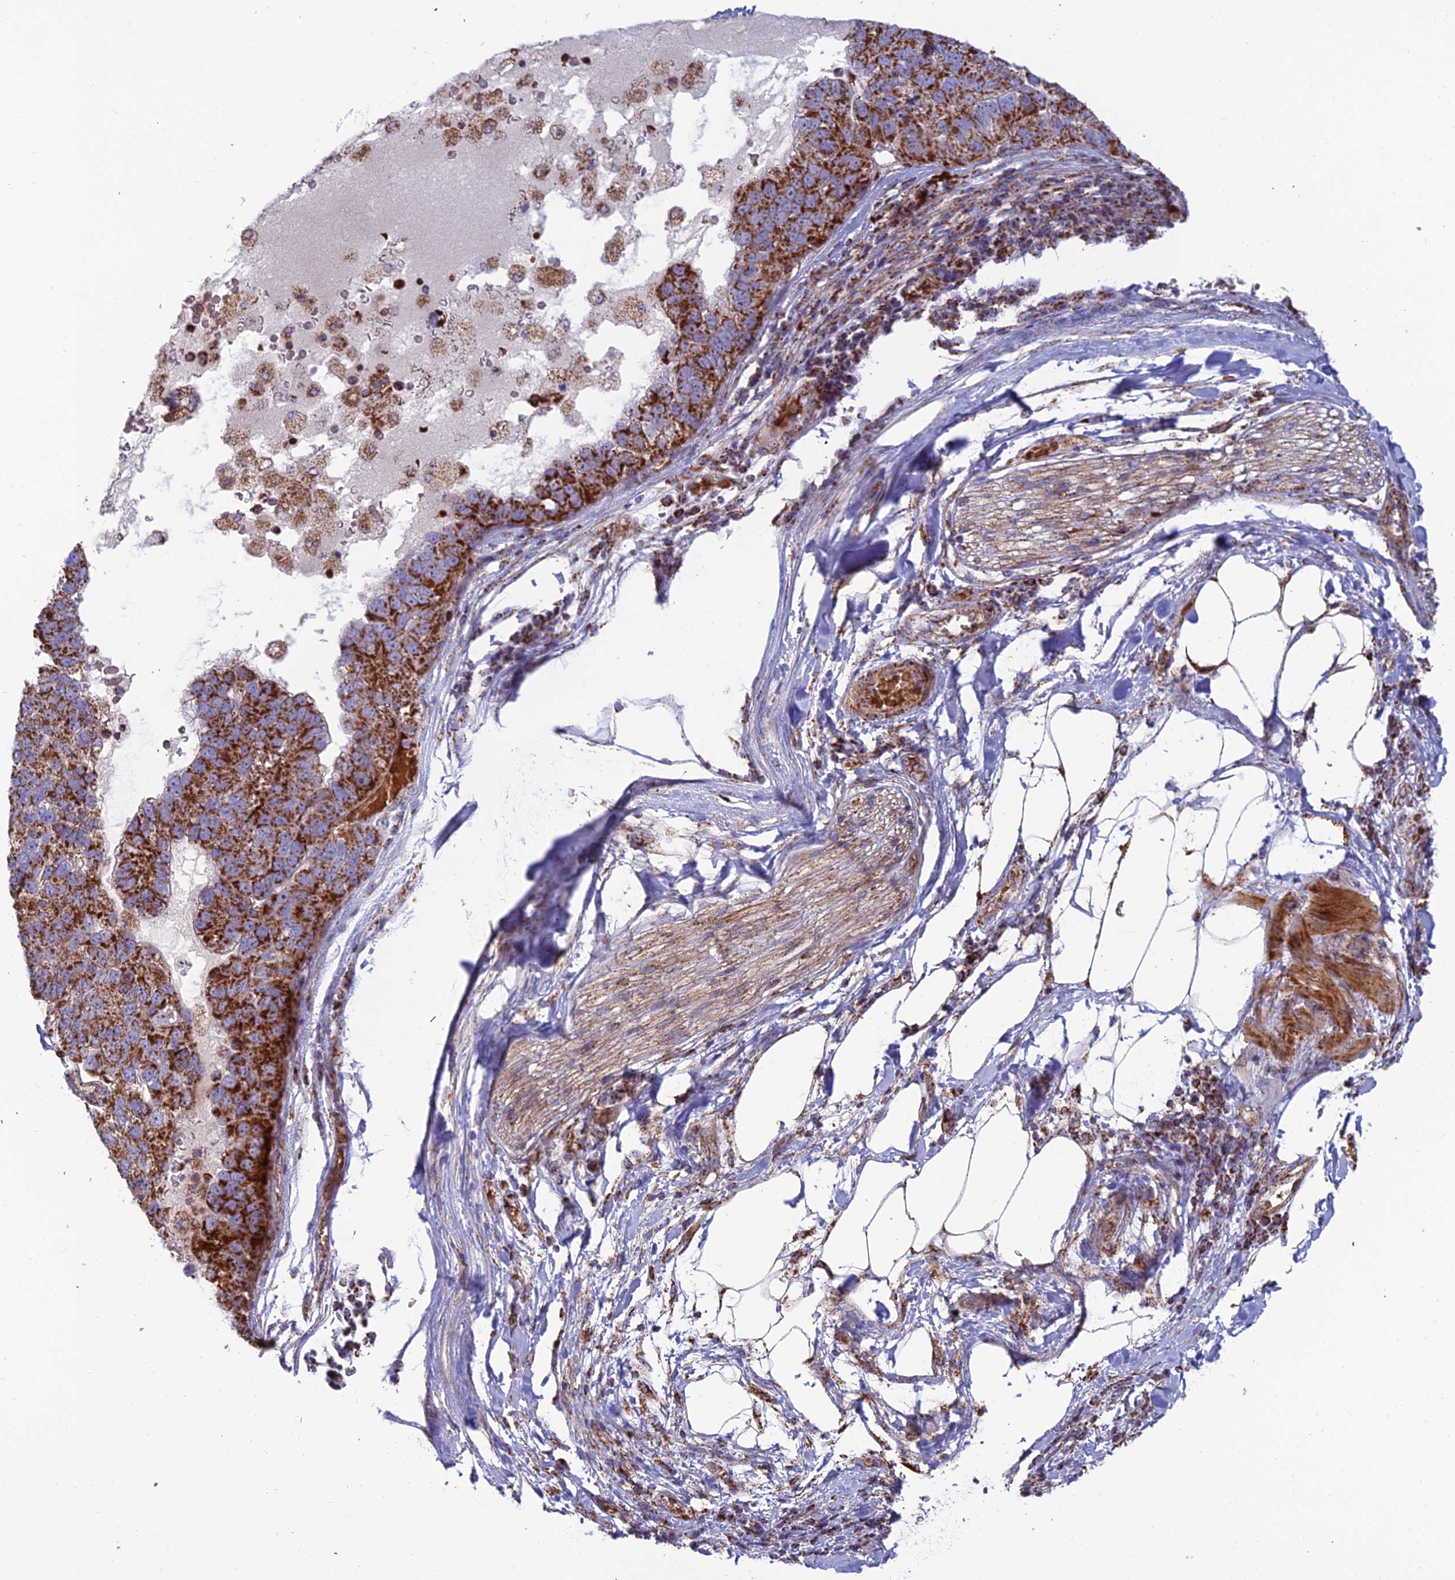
{"staining": {"intensity": "strong", "quantity": ">75%", "location": "cytoplasmic/membranous"}, "tissue": "pancreatic cancer", "cell_type": "Tumor cells", "image_type": "cancer", "snomed": [{"axis": "morphology", "description": "Adenocarcinoma, NOS"}, {"axis": "topography", "description": "Pancreas"}], "caption": "The photomicrograph reveals staining of adenocarcinoma (pancreatic), revealing strong cytoplasmic/membranous protein staining (brown color) within tumor cells.", "gene": "SLC35F4", "patient": {"sex": "female", "age": 61}}